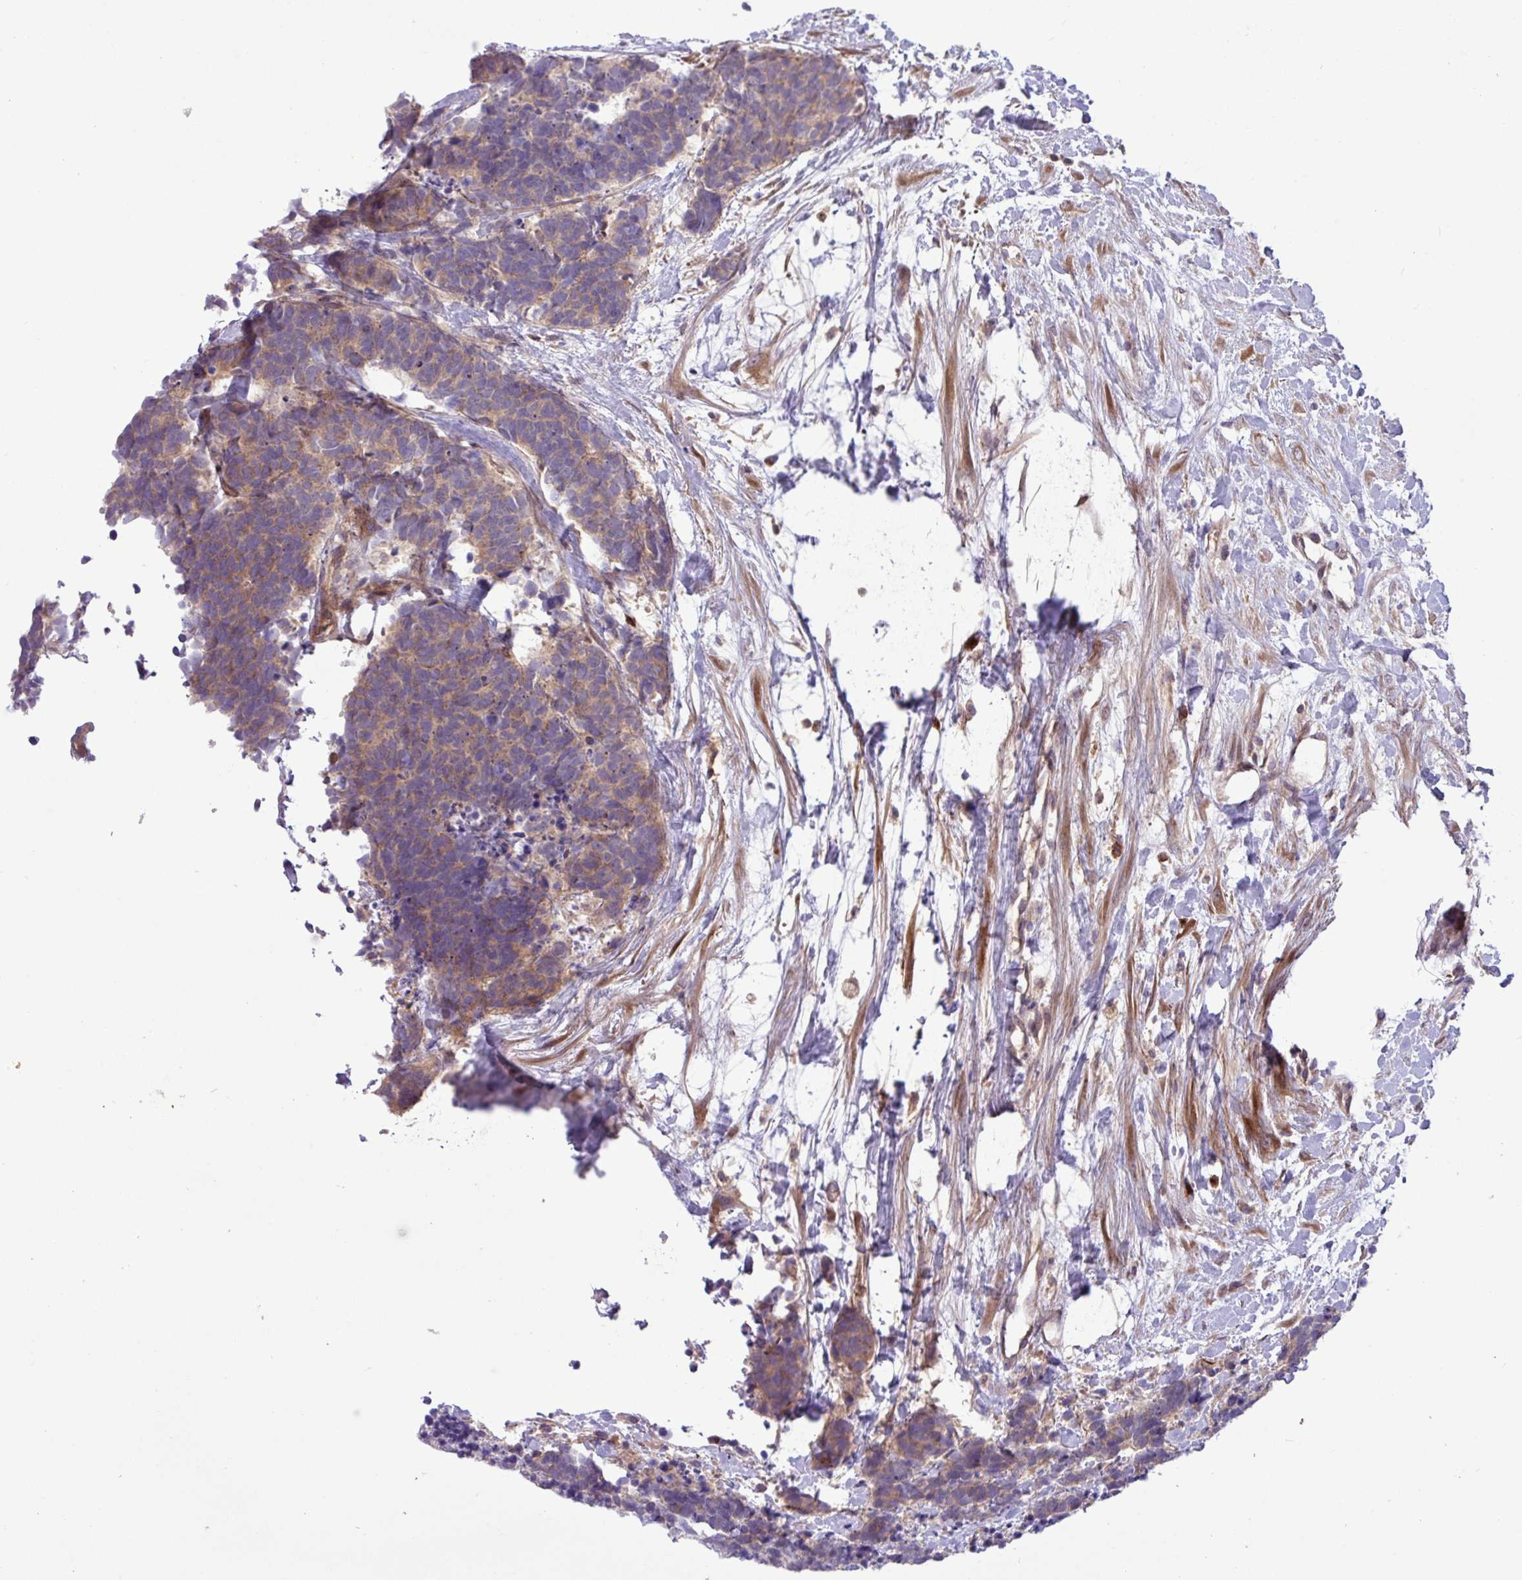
{"staining": {"intensity": "weak", "quantity": "25%-75%", "location": "cytoplasmic/membranous"}, "tissue": "carcinoid", "cell_type": "Tumor cells", "image_type": "cancer", "snomed": [{"axis": "morphology", "description": "Carcinoma, NOS"}, {"axis": "morphology", "description": "Carcinoid, malignant, NOS"}, {"axis": "topography", "description": "Prostate"}], "caption": "Carcinoma stained with immunohistochemistry (IHC) demonstrates weak cytoplasmic/membranous positivity in about 25%-75% of tumor cells. The staining was performed using DAB (3,3'-diaminobenzidine) to visualize the protein expression in brown, while the nuclei were stained in blue with hematoxylin (Magnification: 20x).", "gene": "CNTRL", "patient": {"sex": "male", "age": 57}}